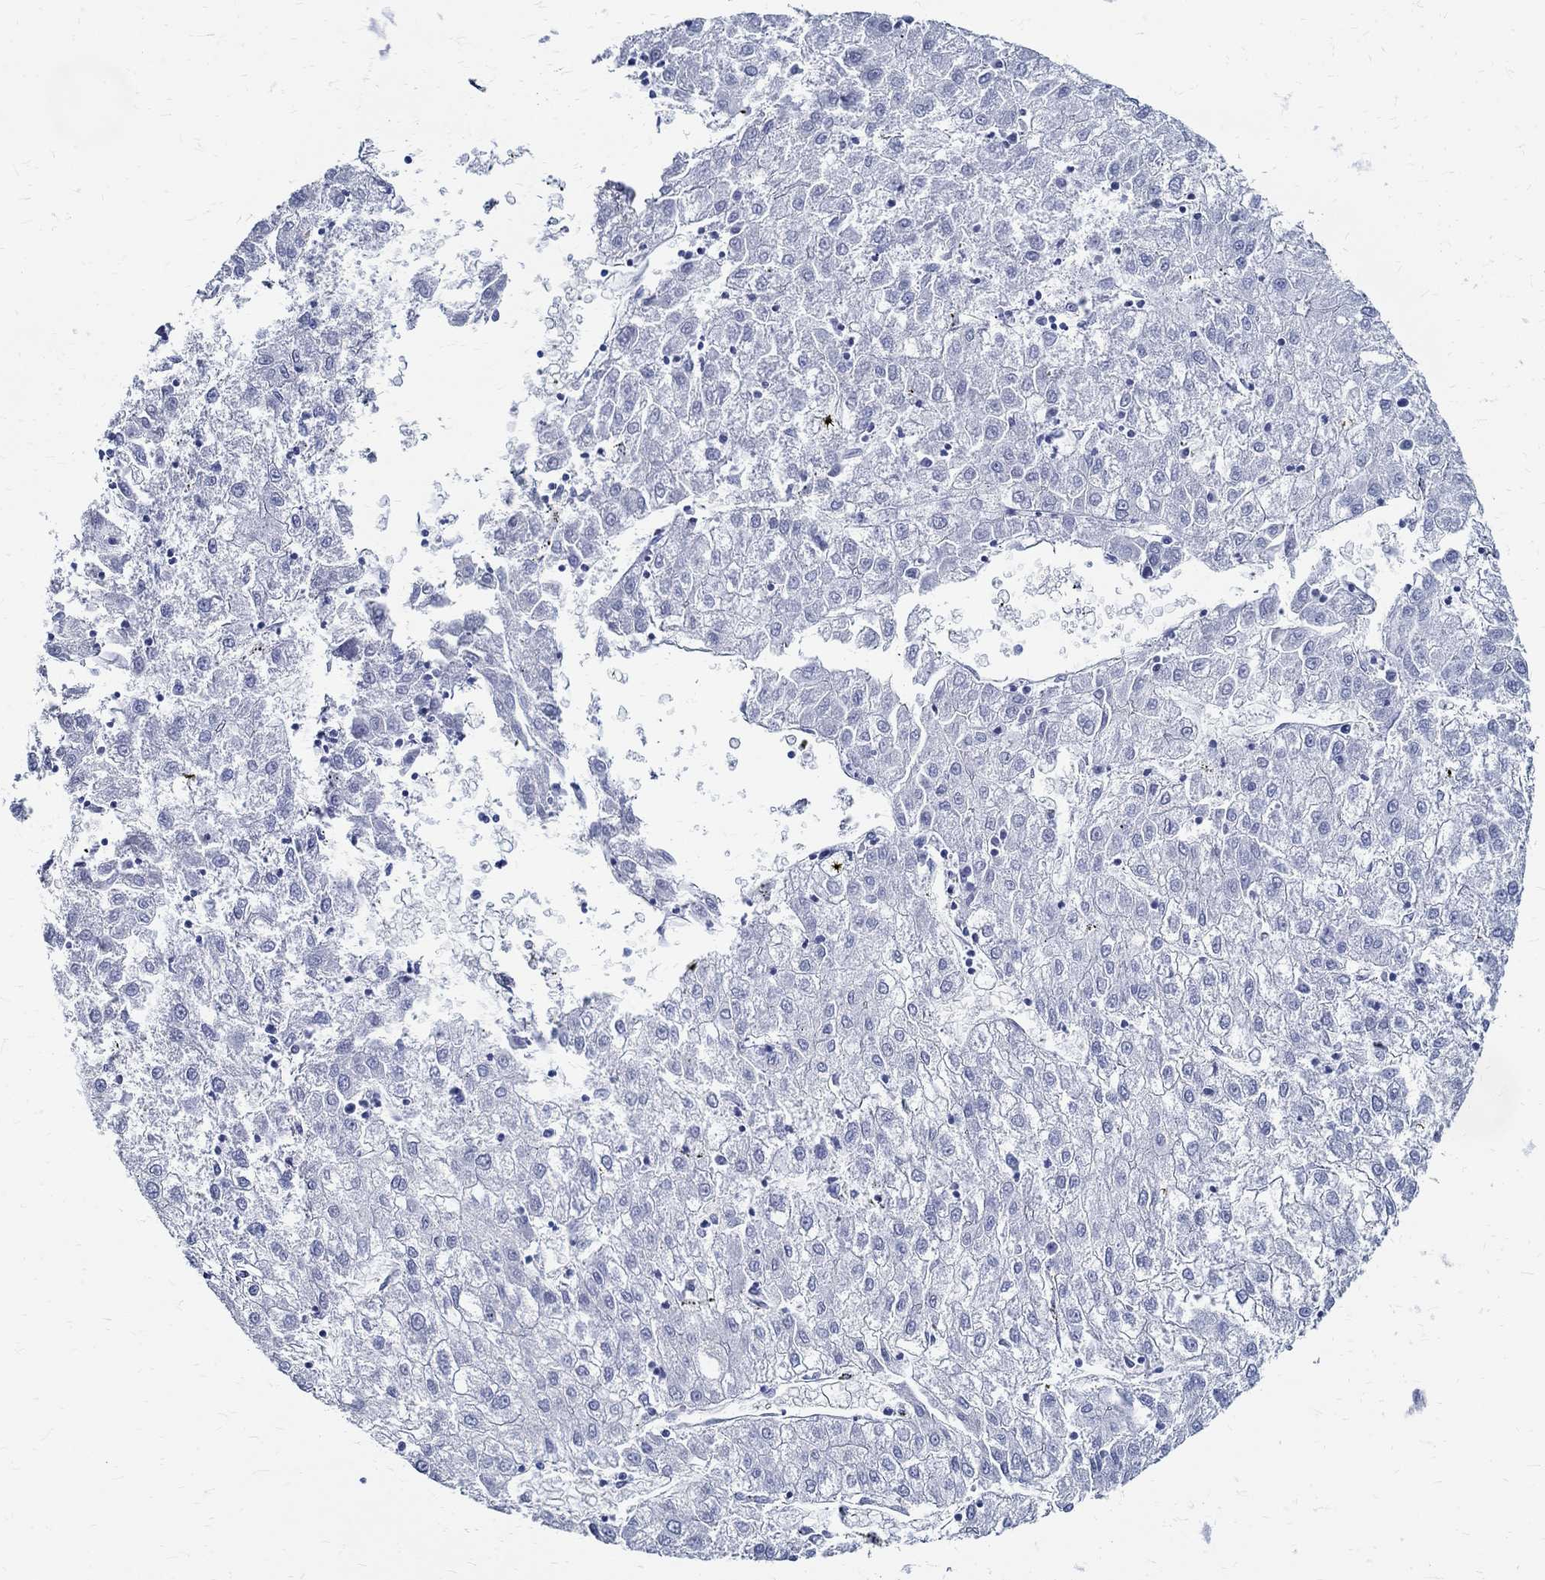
{"staining": {"intensity": "negative", "quantity": "none", "location": "none"}, "tissue": "liver cancer", "cell_type": "Tumor cells", "image_type": "cancer", "snomed": [{"axis": "morphology", "description": "Carcinoma, Hepatocellular, NOS"}, {"axis": "topography", "description": "Liver"}], "caption": "IHC micrograph of neoplastic tissue: human liver hepatocellular carcinoma stained with DAB (3,3'-diaminobenzidine) demonstrates no significant protein positivity in tumor cells.", "gene": "BSPRY", "patient": {"sex": "male", "age": 72}}